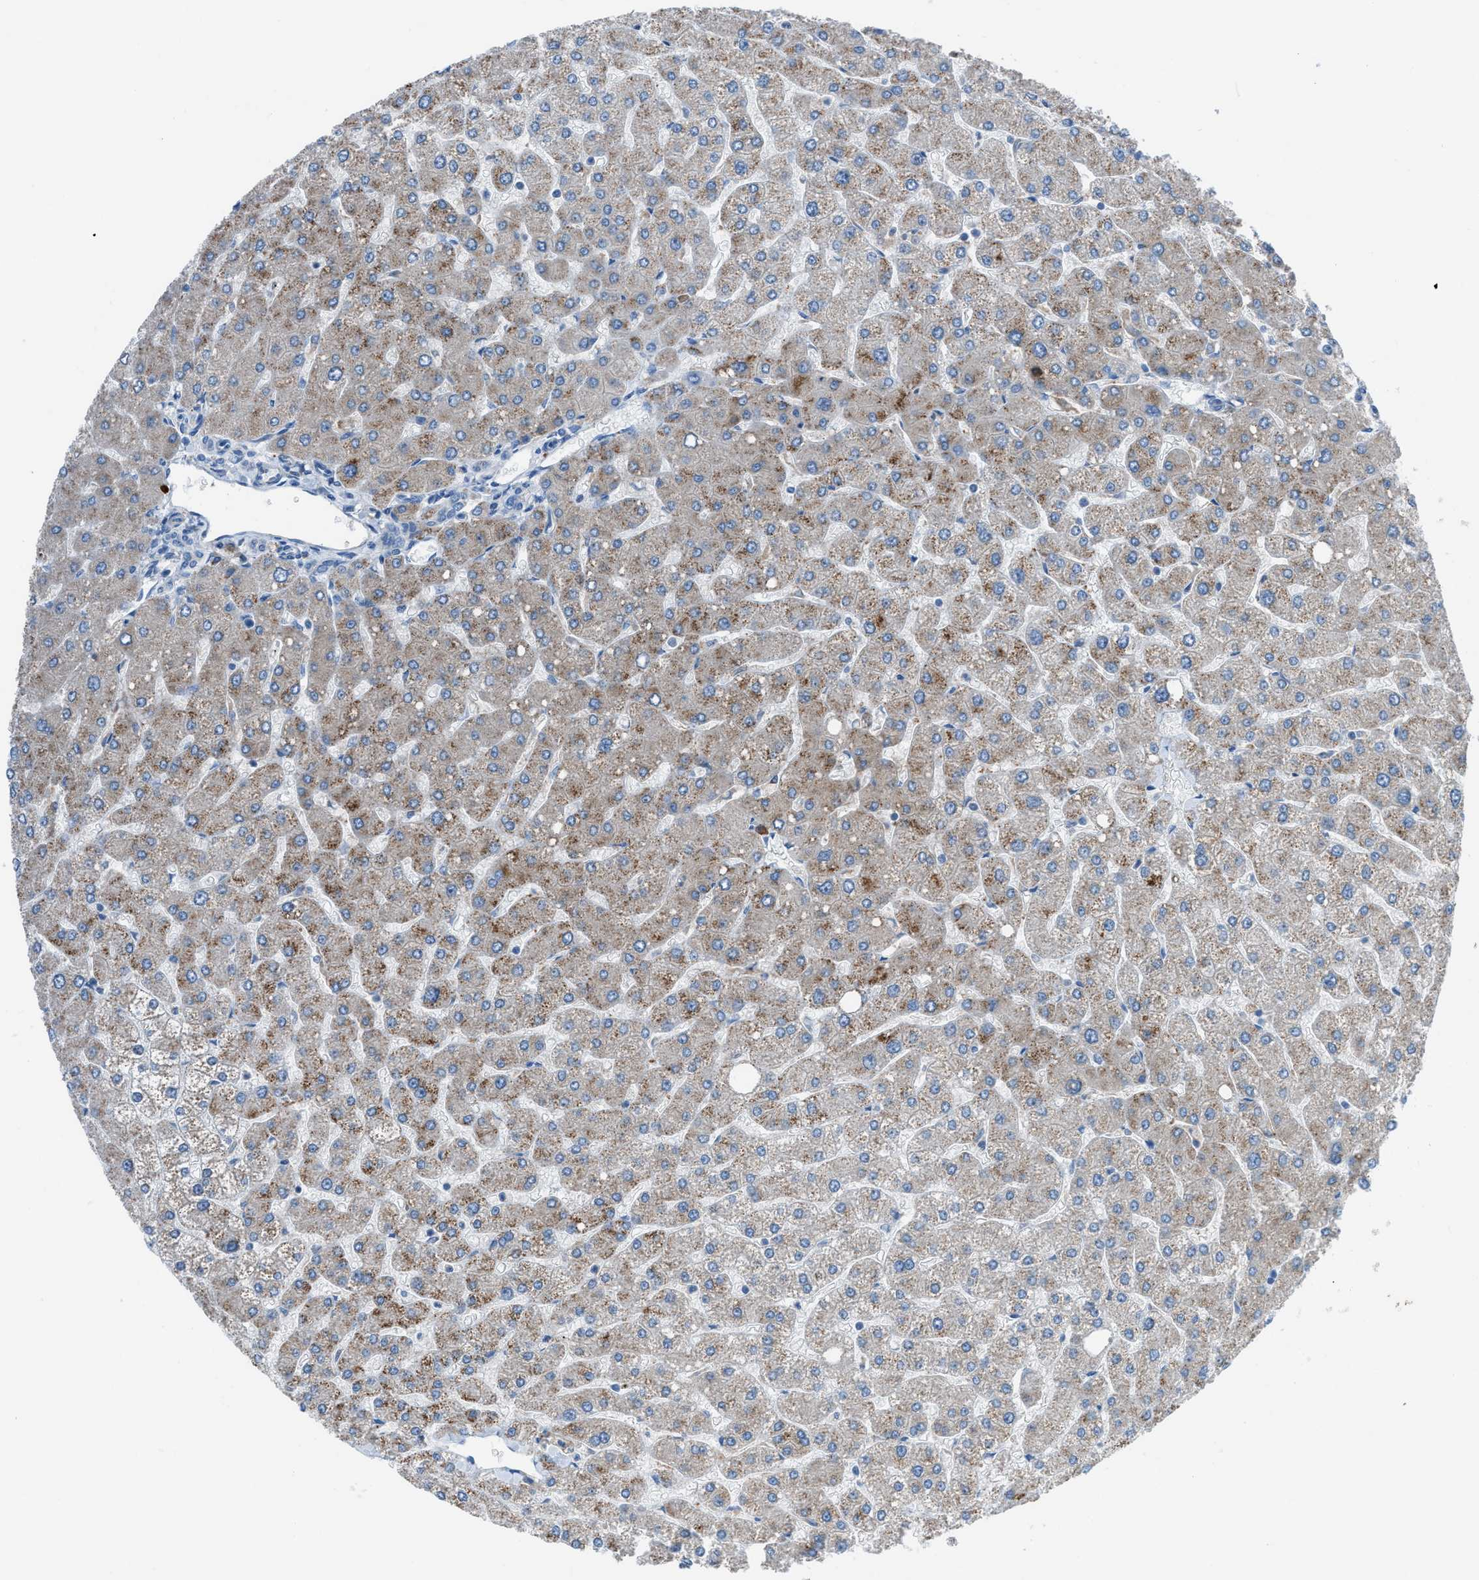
{"staining": {"intensity": "negative", "quantity": "none", "location": "none"}, "tissue": "liver", "cell_type": "Cholangiocytes", "image_type": "normal", "snomed": [{"axis": "morphology", "description": "Normal tissue, NOS"}, {"axis": "topography", "description": "Liver"}], "caption": "Micrograph shows no significant protein staining in cholangiocytes of normal liver.", "gene": "HEG1", "patient": {"sex": "male", "age": 55}}